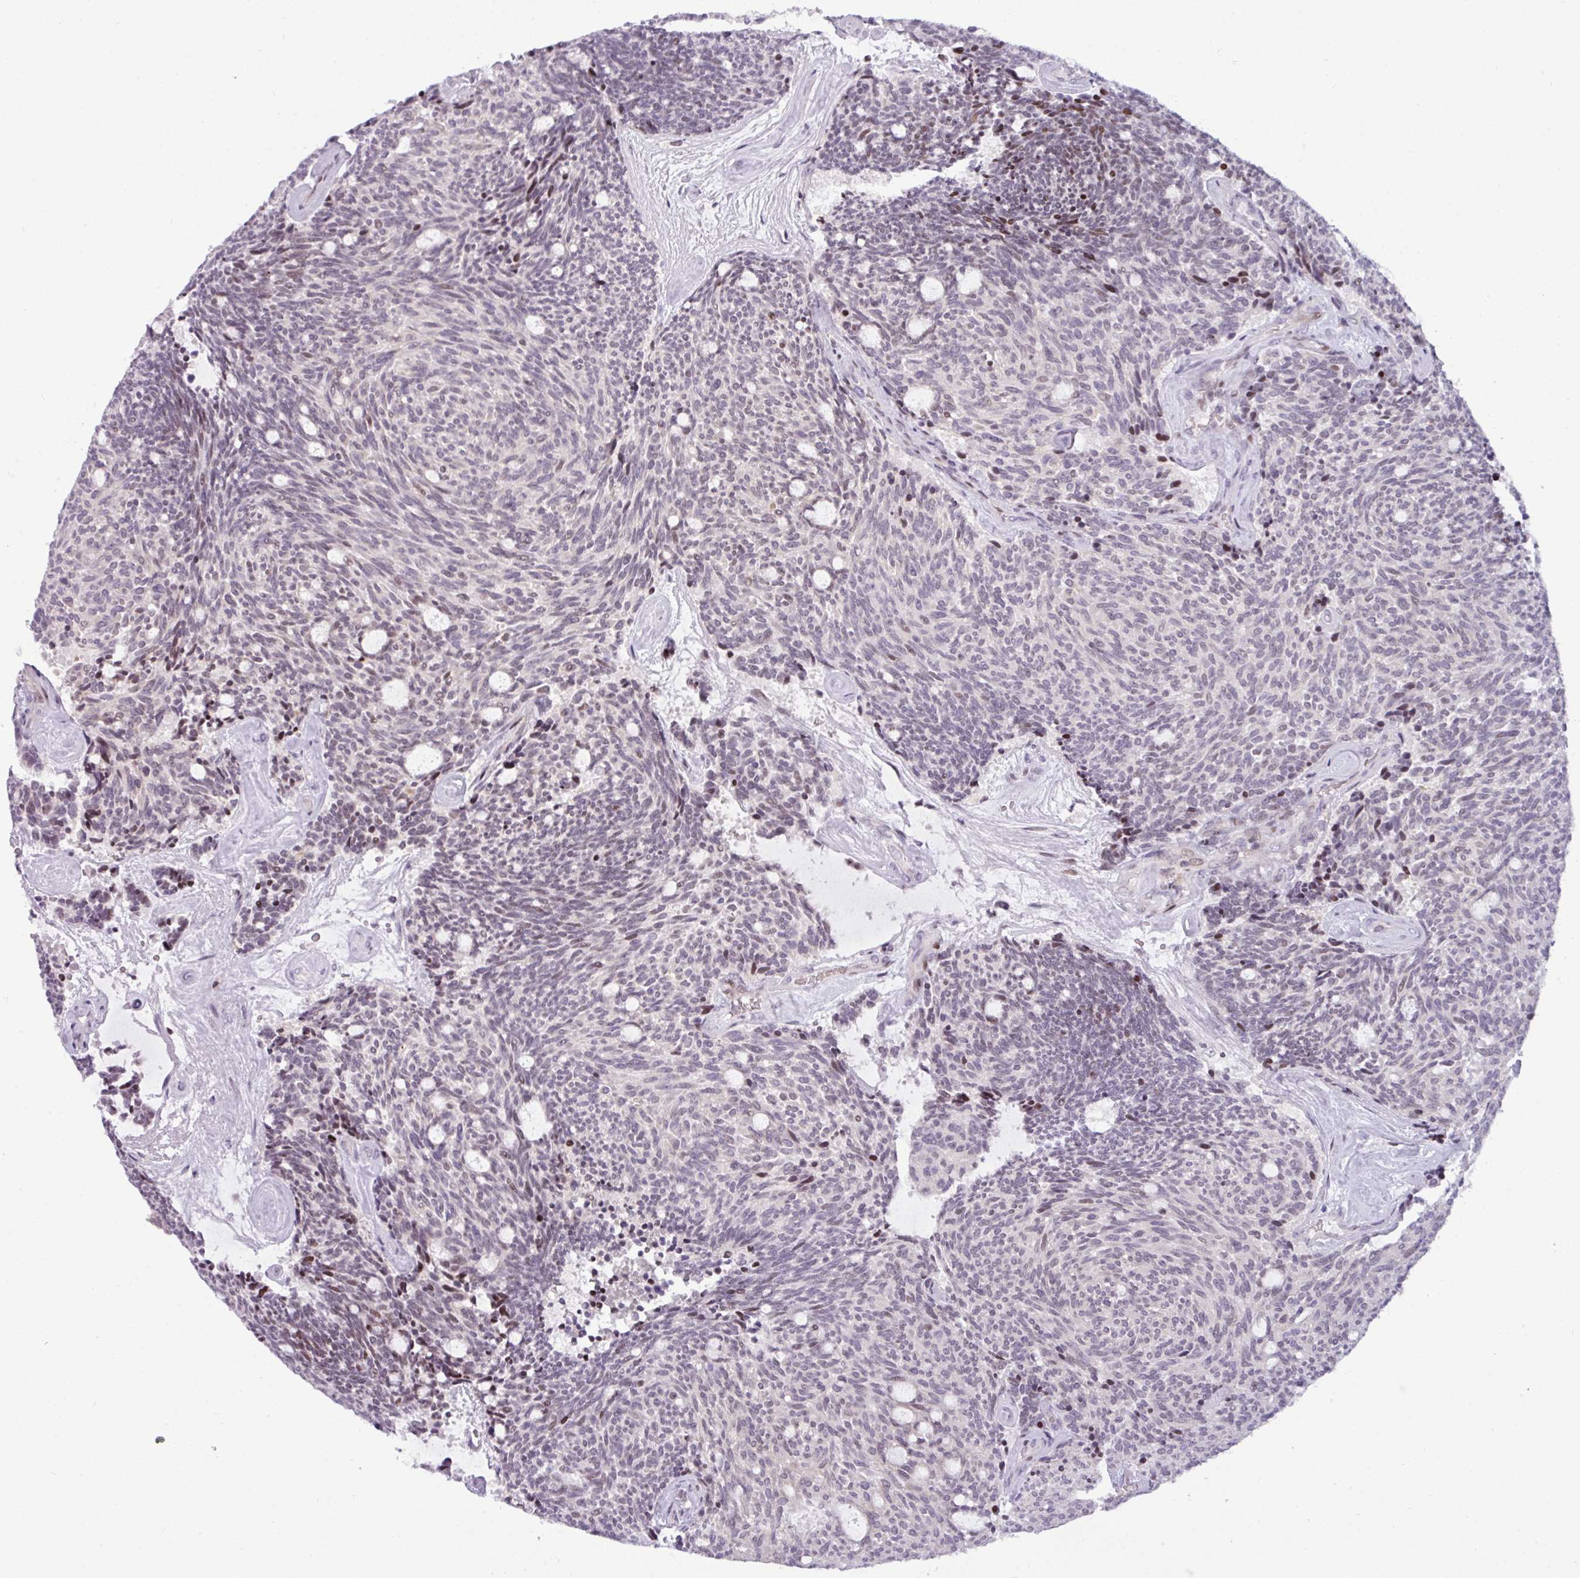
{"staining": {"intensity": "moderate", "quantity": "<25%", "location": "nuclear"}, "tissue": "carcinoid", "cell_type": "Tumor cells", "image_type": "cancer", "snomed": [{"axis": "morphology", "description": "Carcinoid, malignant, NOS"}, {"axis": "topography", "description": "Pancreas"}], "caption": "Carcinoid stained for a protein shows moderate nuclear positivity in tumor cells.", "gene": "SLC66A2", "patient": {"sex": "female", "age": 54}}